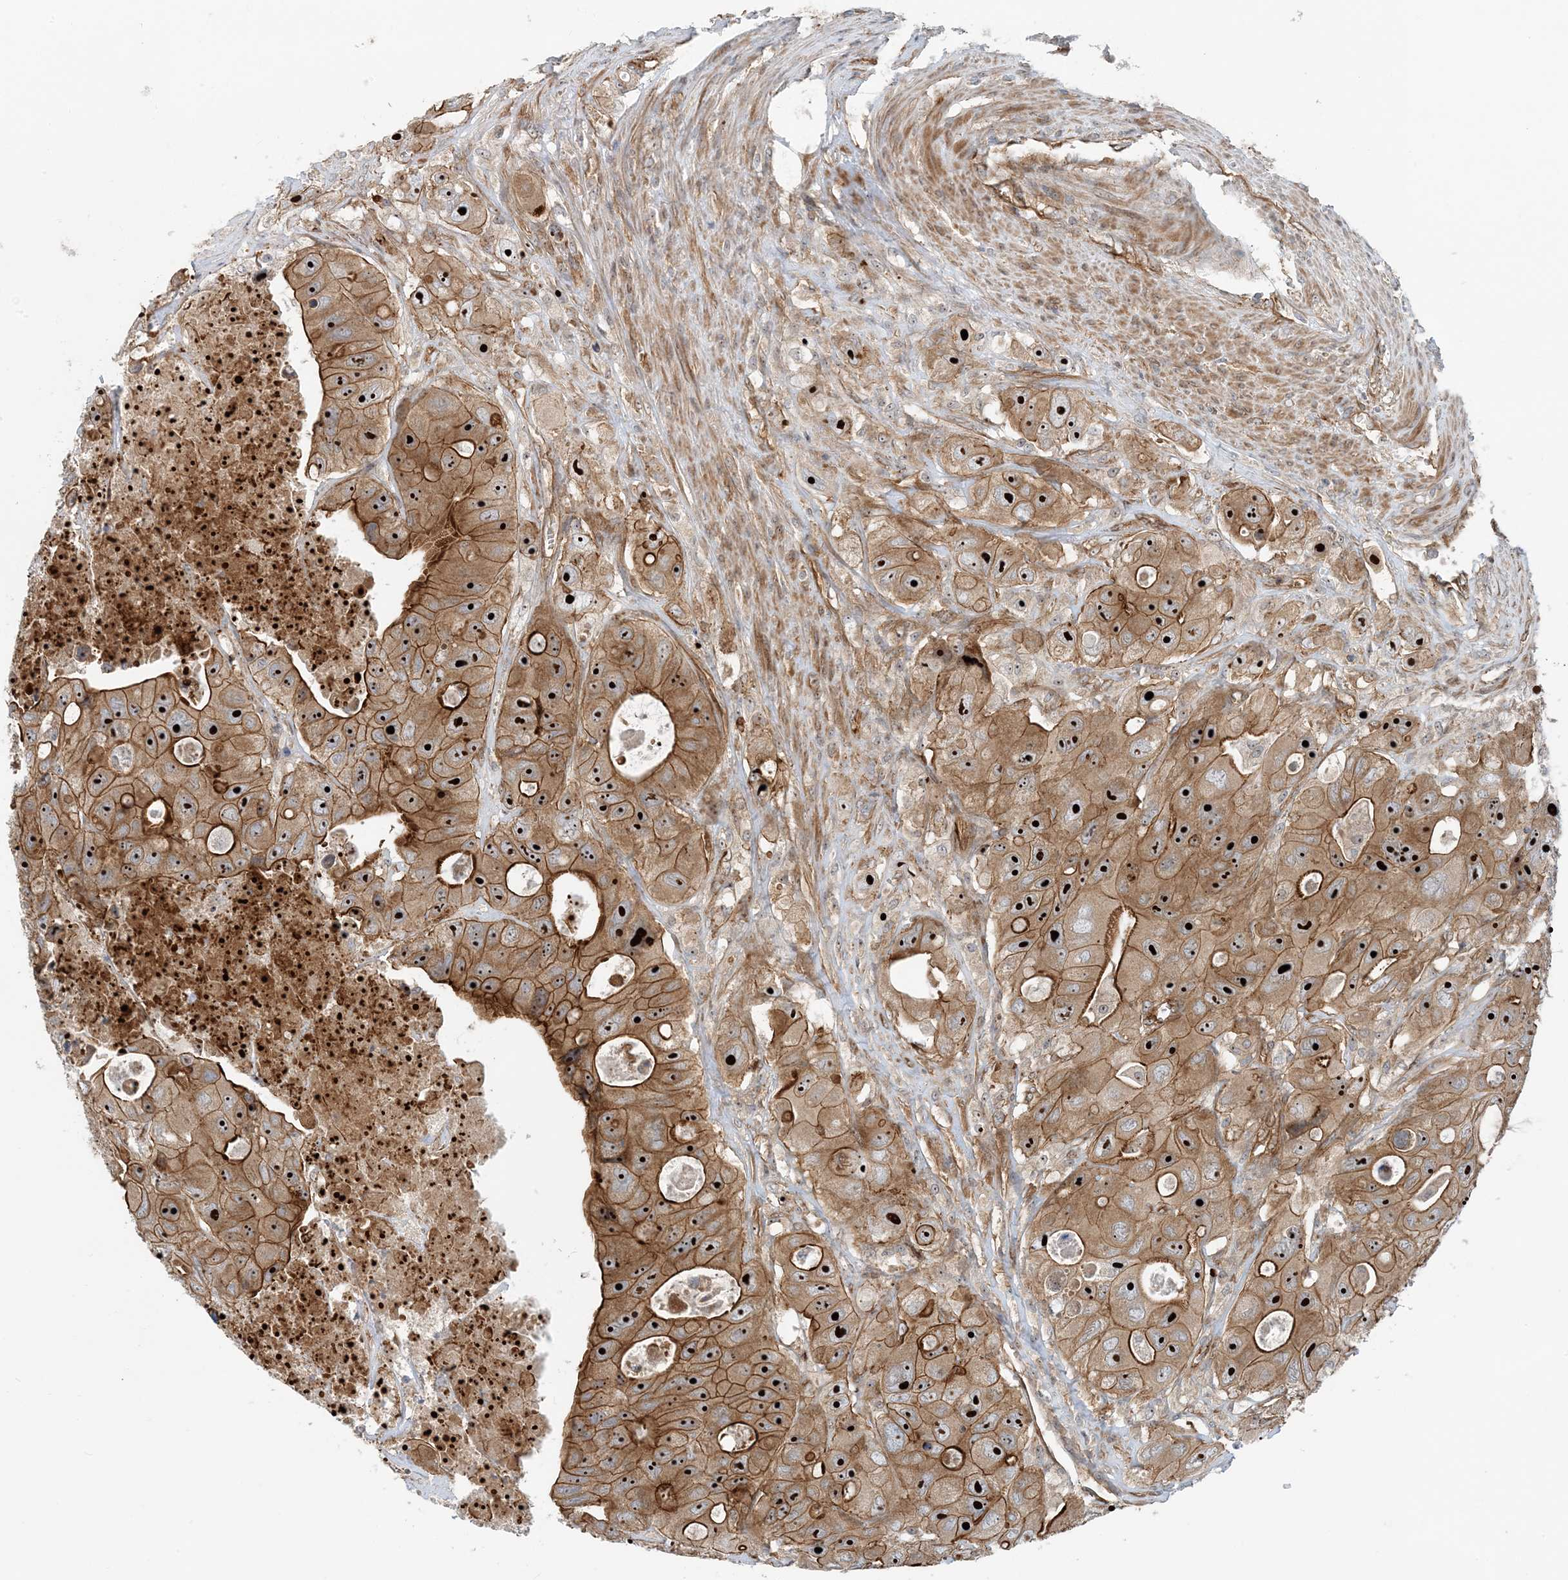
{"staining": {"intensity": "strong", "quantity": ">75%", "location": "cytoplasmic/membranous,nuclear"}, "tissue": "colorectal cancer", "cell_type": "Tumor cells", "image_type": "cancer", "snomed": [{"axis": "morphology", "description": "Adenocarcinoma, NOS"}, {"axis": "topography", "description": "Colon"}], "caption": "This histopathology image exhibits IHC staining of adenocarcinoma (colorectal), with high strong cytoplasmic/membranous and nuclear expression in about >75% of tumor cells.", "gene": "MYL5", "patient": {"sex": "female", "age": 46}}